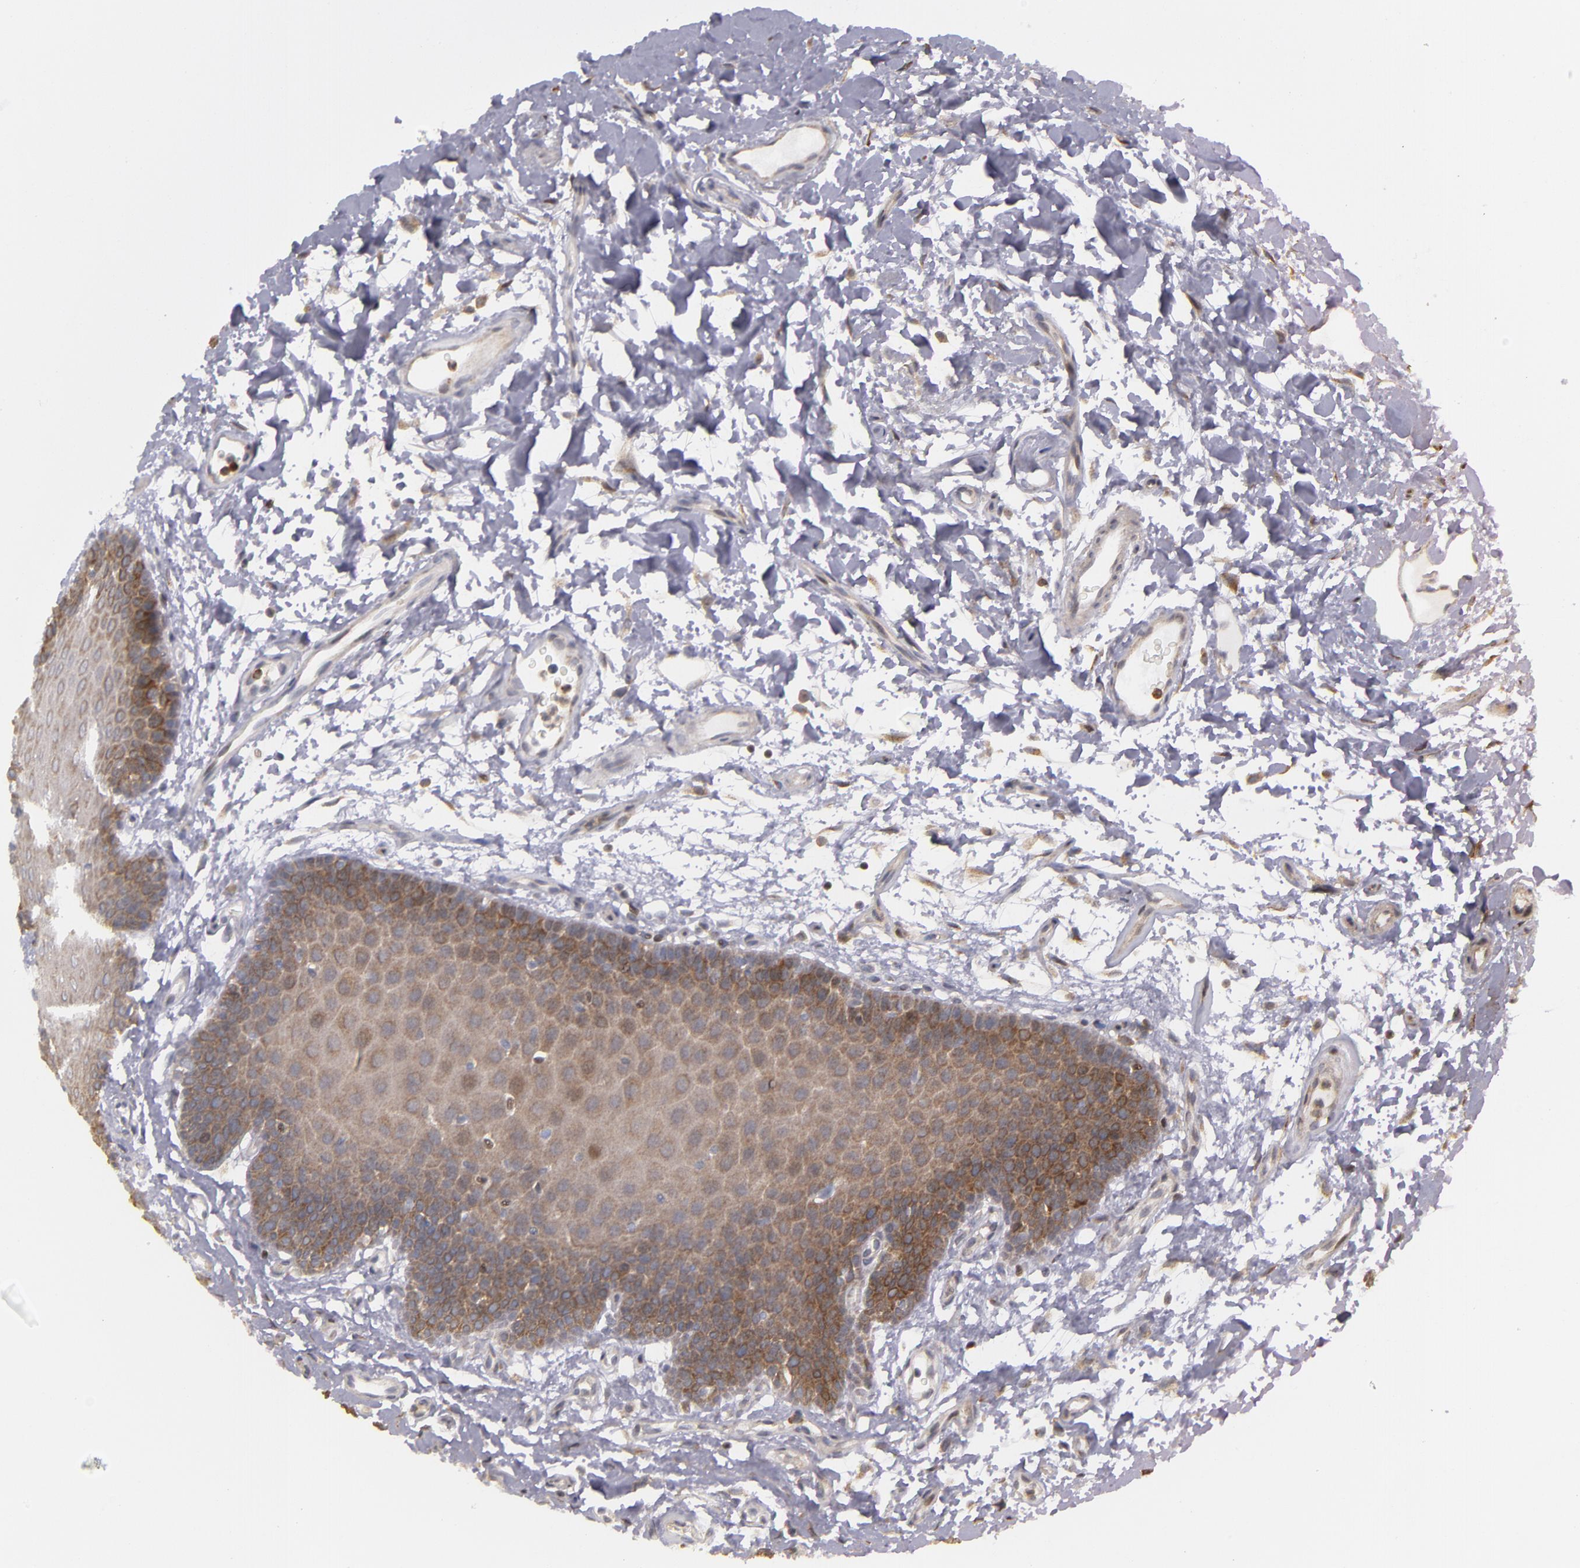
{"staining": {"intensity": "moderate", "quantity": ">75%", "location": "cytoplasmic/membranous"}, "tissue": "oral mucosa", "cell_type": "Squamous epithelial cells", "image_type": "normal", "snomed": [{"axis": "morphology", "description": "Normal tissue, NOS"}, {"axis": "topography", "description": "Oral tissue"}], "caption": "A medium amount of moderate cytoplasmic/membranous staining is identified in about >75% of squamous epithelial cells in unremarkable oral mucosa.", "gene": "MTHFD1", "patient": {"sex": "male", "age": 62}}